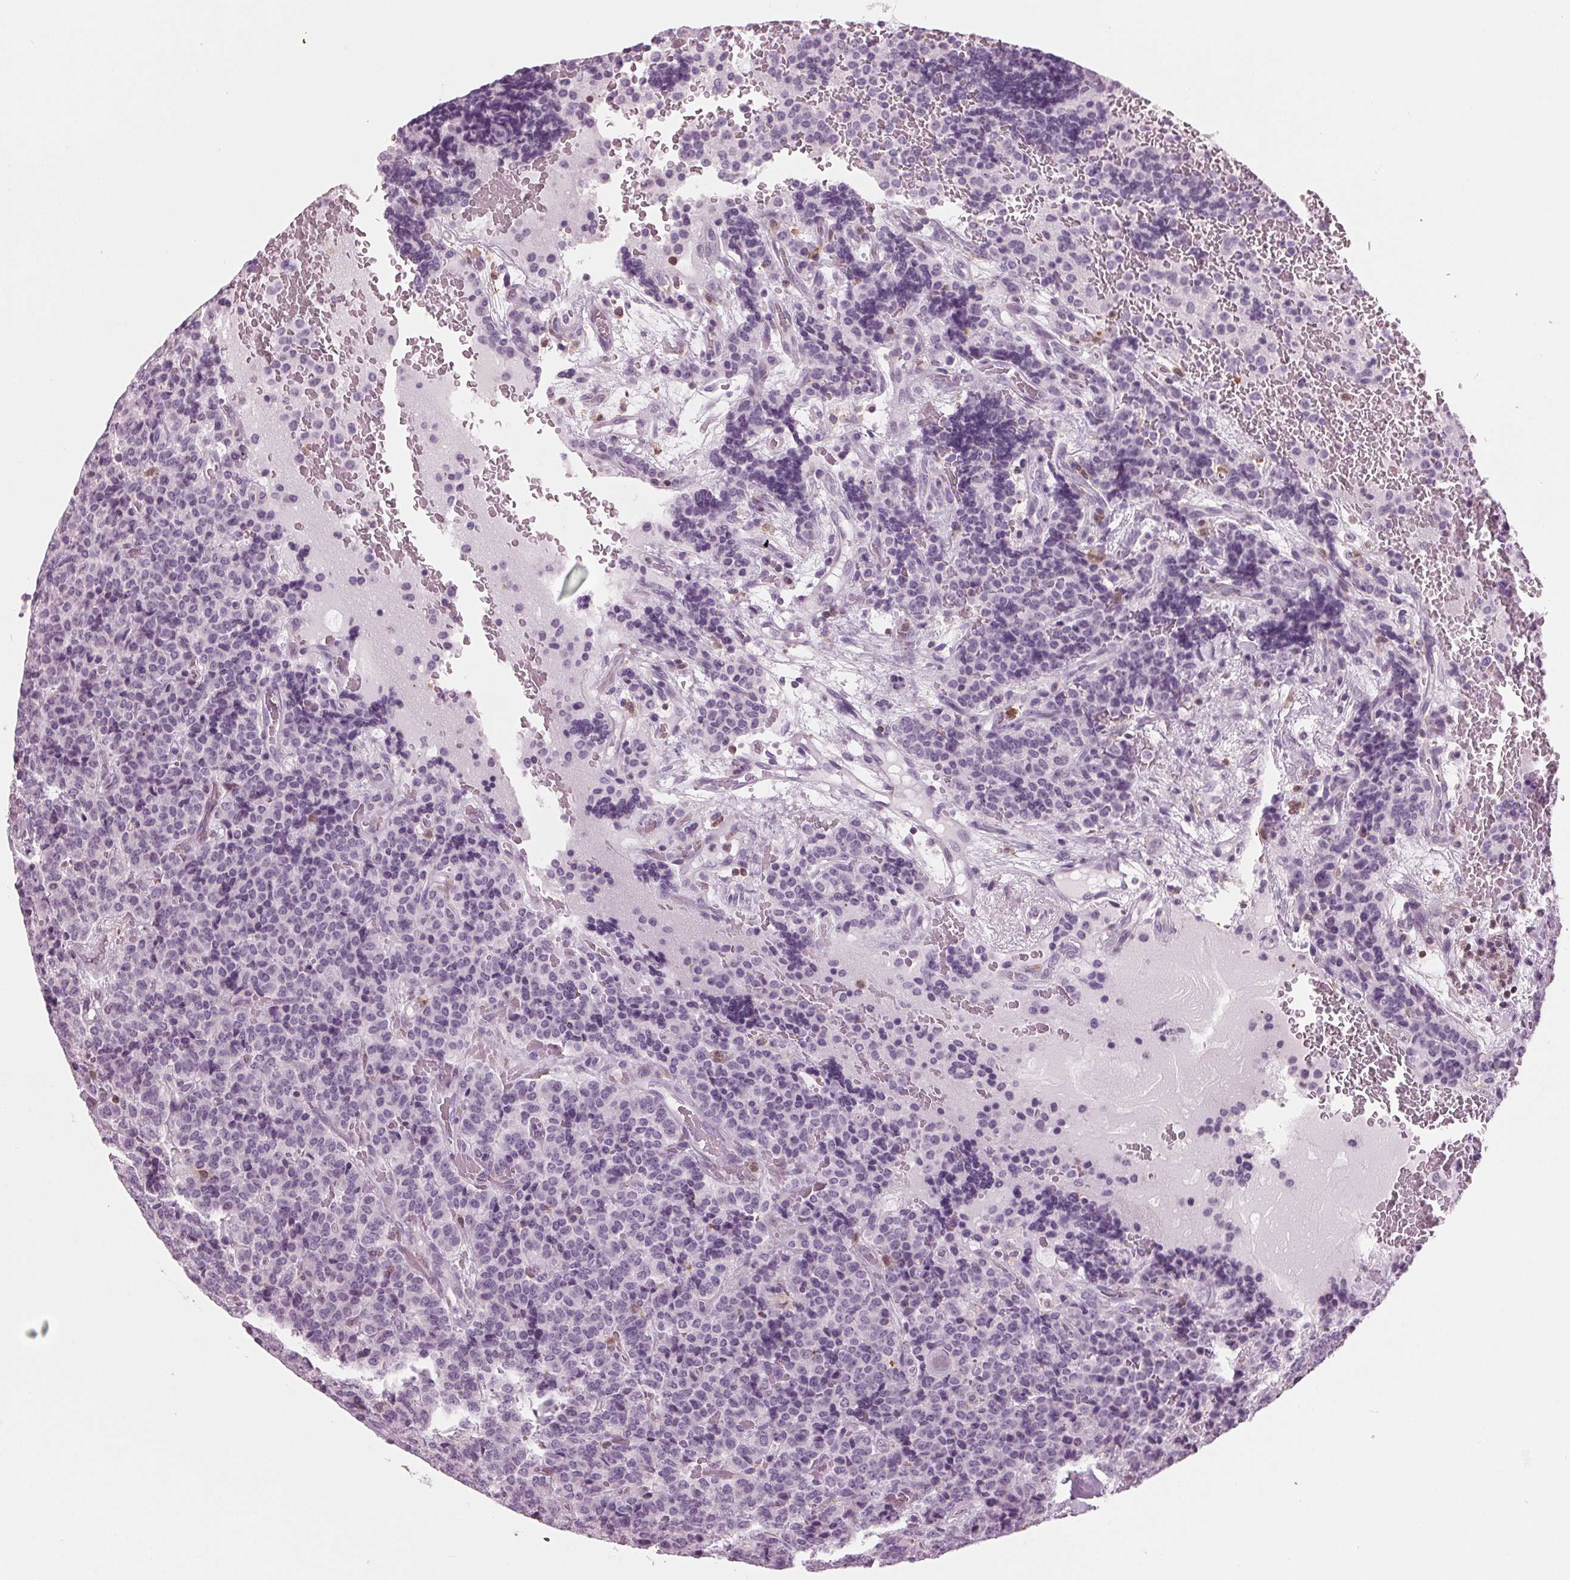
{"staining": {"intensity": "negative", "quantity": "none", "location": "none"}, "tissue": "carcinoid", "cell_type": "Tumor cells", "image_type": "cancer", "snomed": [{"axis": "morphology", "description": "Carcinoid, malignant, NOS"}, {"axis": "topography", "description": "Pancreas"}], "caption": "Human carcinoid (malignant) stained for a protein using IHC exhibits no staining in tumor cells.", "gene": "BTLA", "patient": {"sex": "male", "age": 36}}